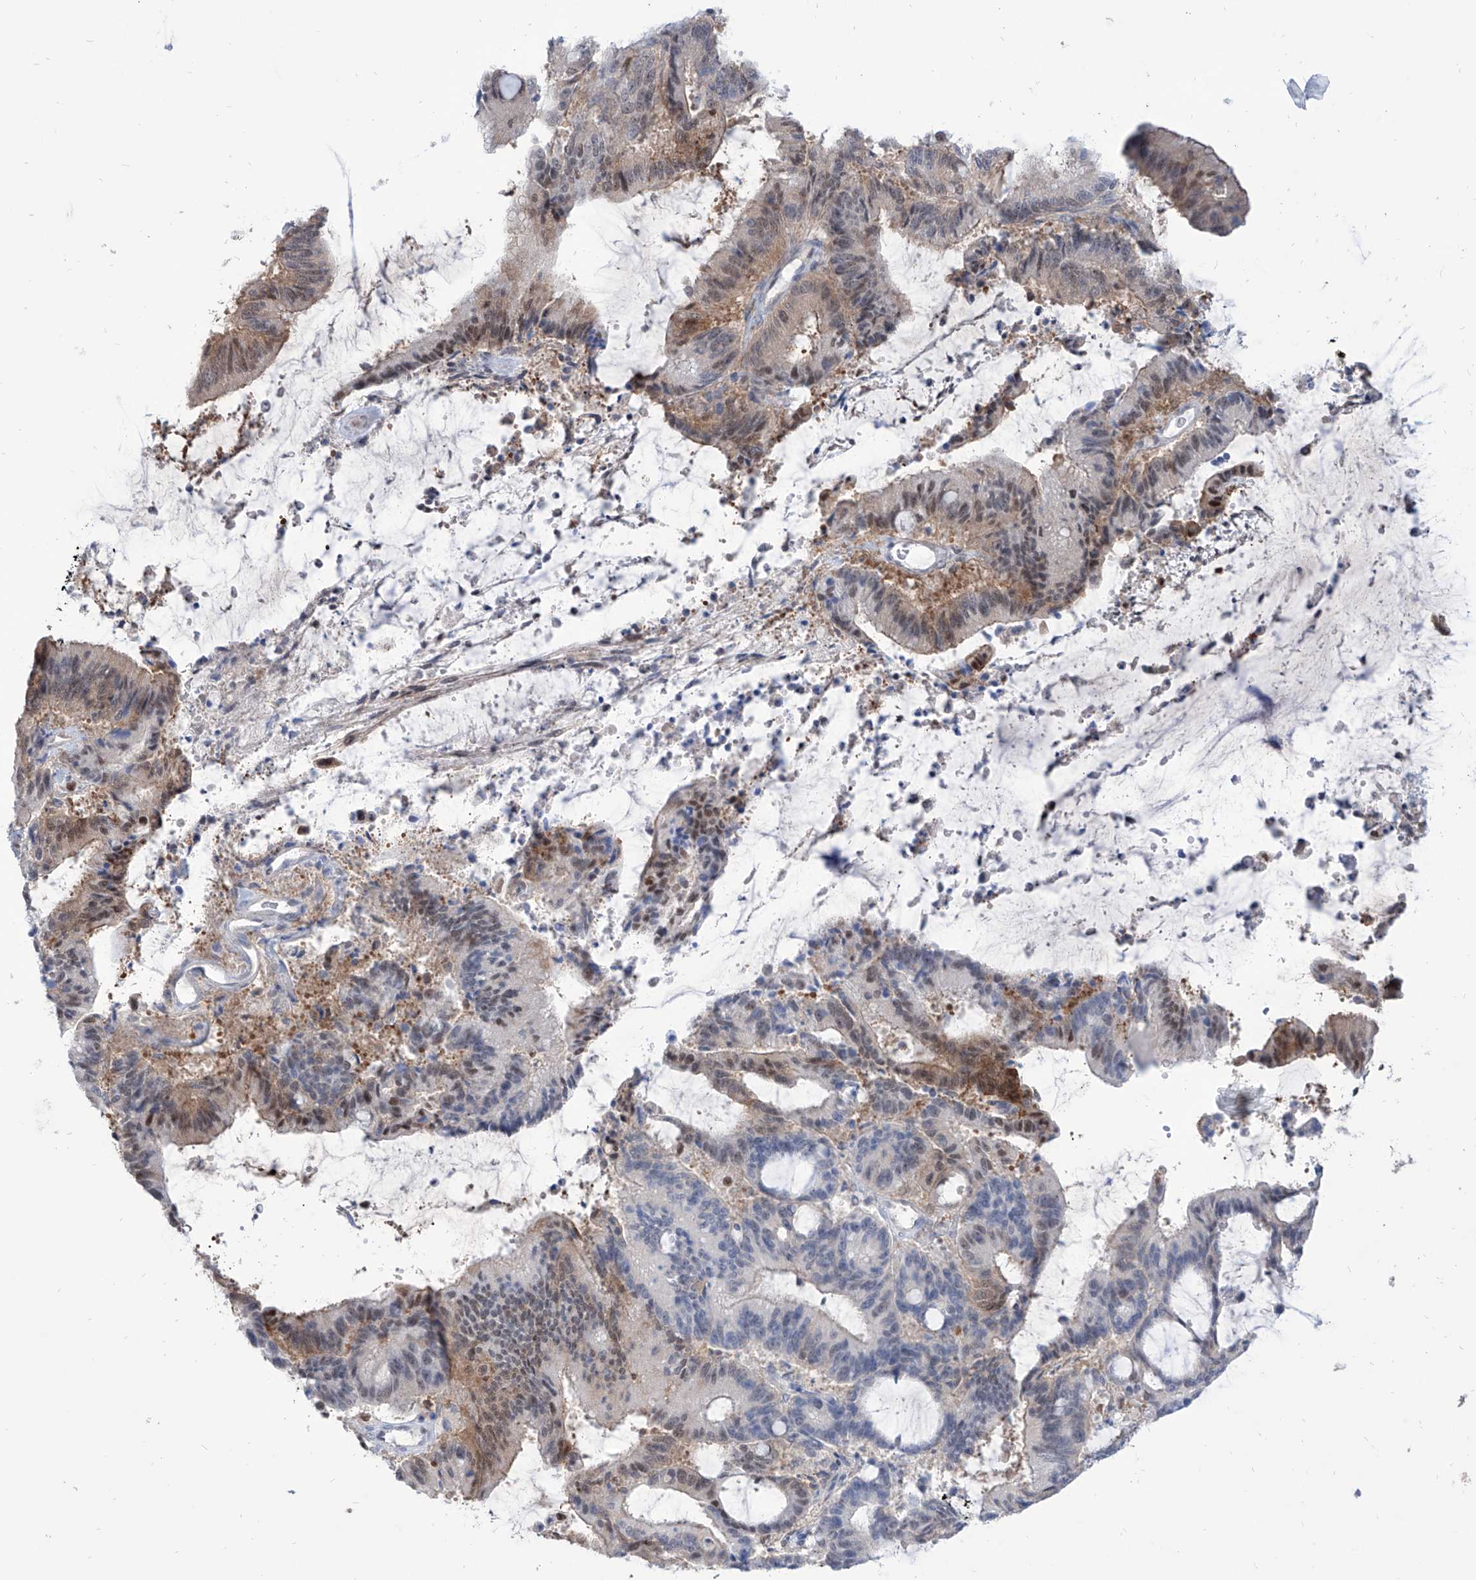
{"staining": {"intensity": "weak", "quantity": "25%-75%", "location": "nuclear"}, "tissue": "liver cancer", "cell_type": "Tumor cells", "image_type": "cancer", "snomed": [{"axis": "morphology", "description": "Normal tissue, NOS"}, {"axis": "morphology", "description": "Cholangiocarcinoma"}, {"axis": "topography", "description": "Liver"}, {"axis": "topography", "description": "Peripheral nerve tissue"}], "caption": "Approximately 25%-75% of tumor cells in cholangiocarcinoma (liver) display weak nuclear protein expression as visualized by brown immunohistochemical staining.", "gene": "PDXK", "patient": {"sex": "female", "age": 73}}